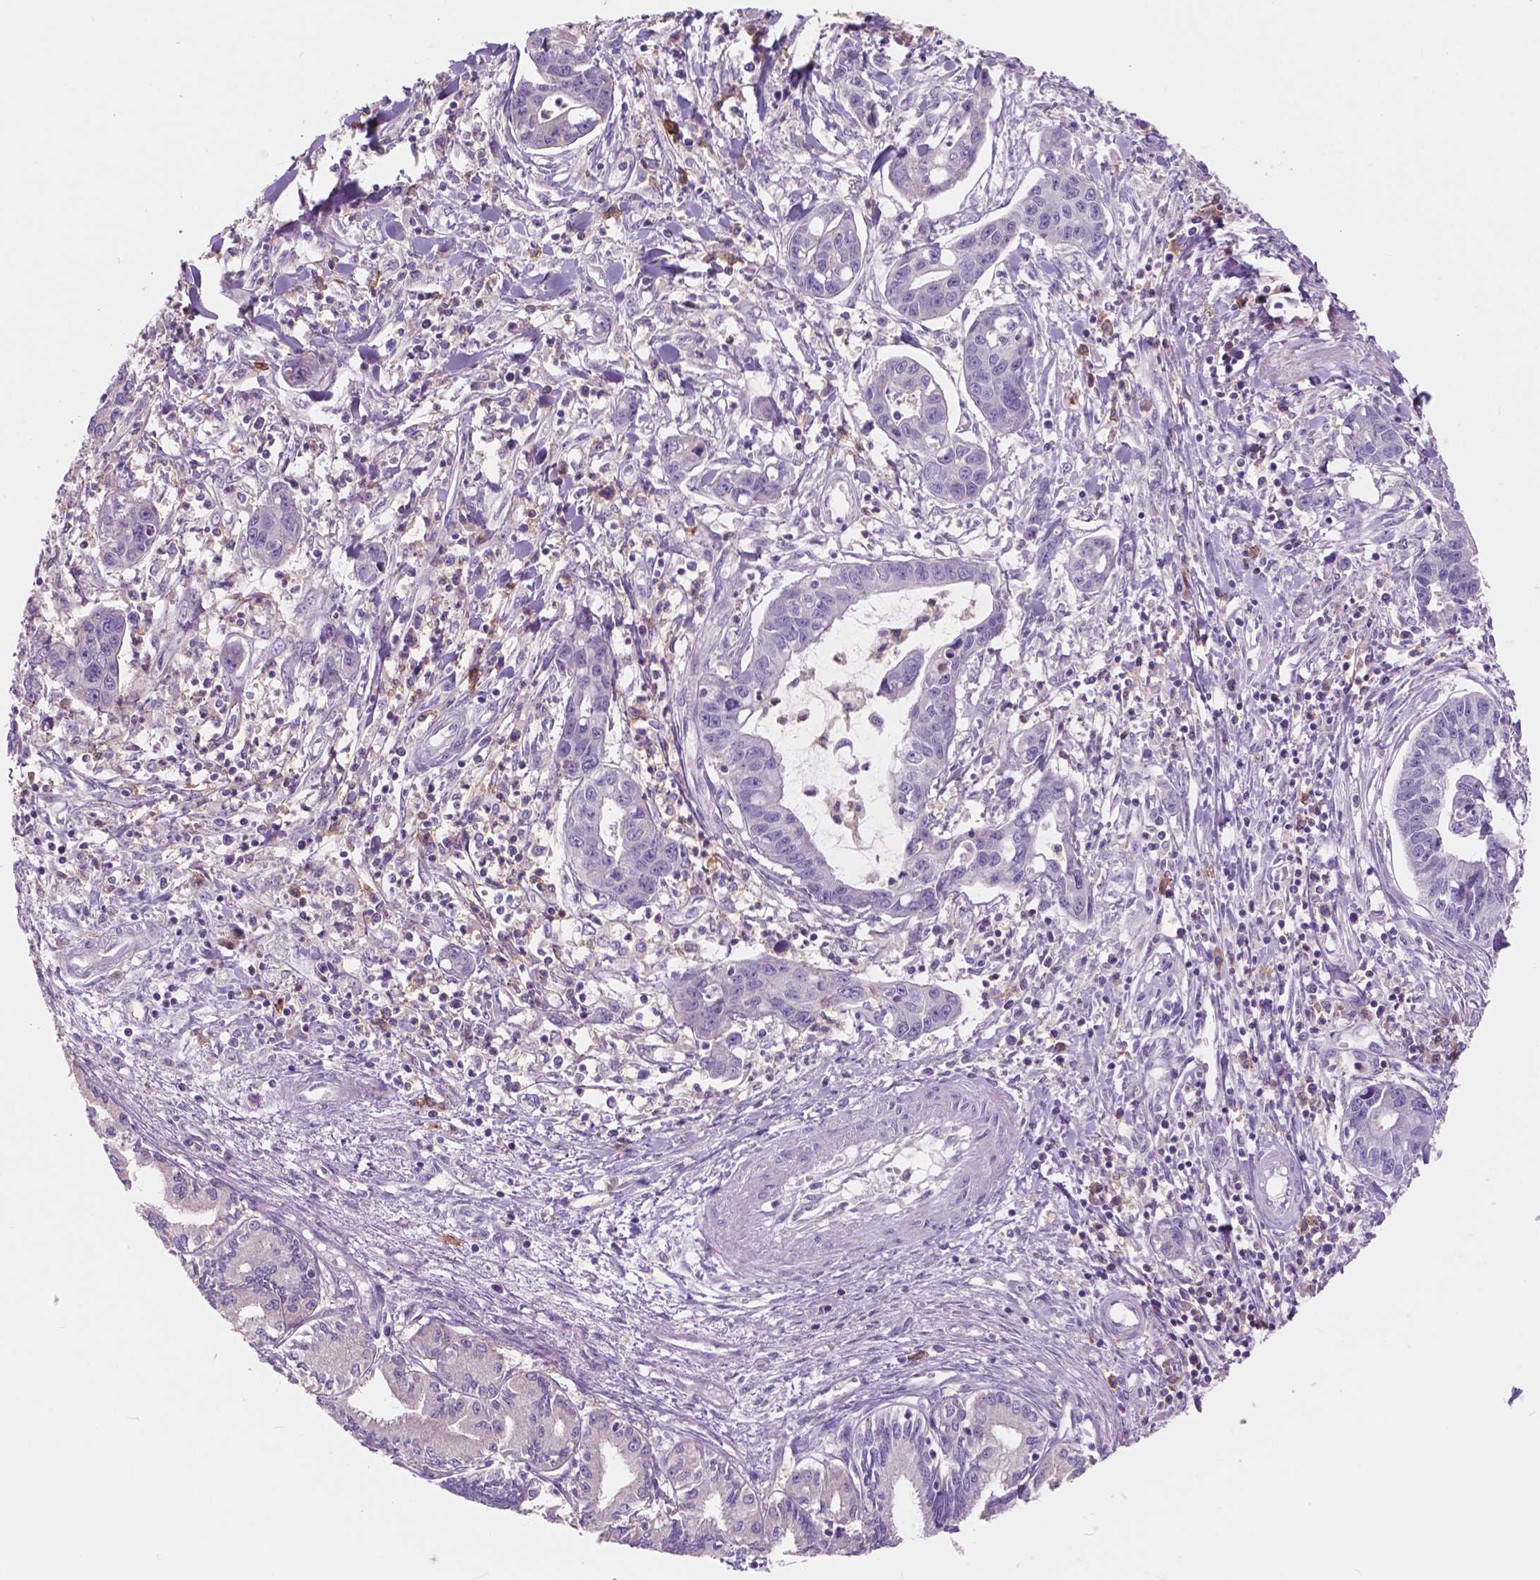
{"staining": {"intensity": "negative", "quantity": "none", "location": "none"}, "tissue": "liver cancer", "cell_type": "Tumor cells", "image_type": "cancer", "snomed": [{"axis": "morphology", "description": "Cholangiocarcinoma"}, {"axis": "topography", "description": "Liver"}], "caption": "IHC image of human liver cancer stained for a protein (brown), which reveals no staining in tumor cells.", "gene": "SEMA4A", "patient": {"sex": "male", "age": 58}}